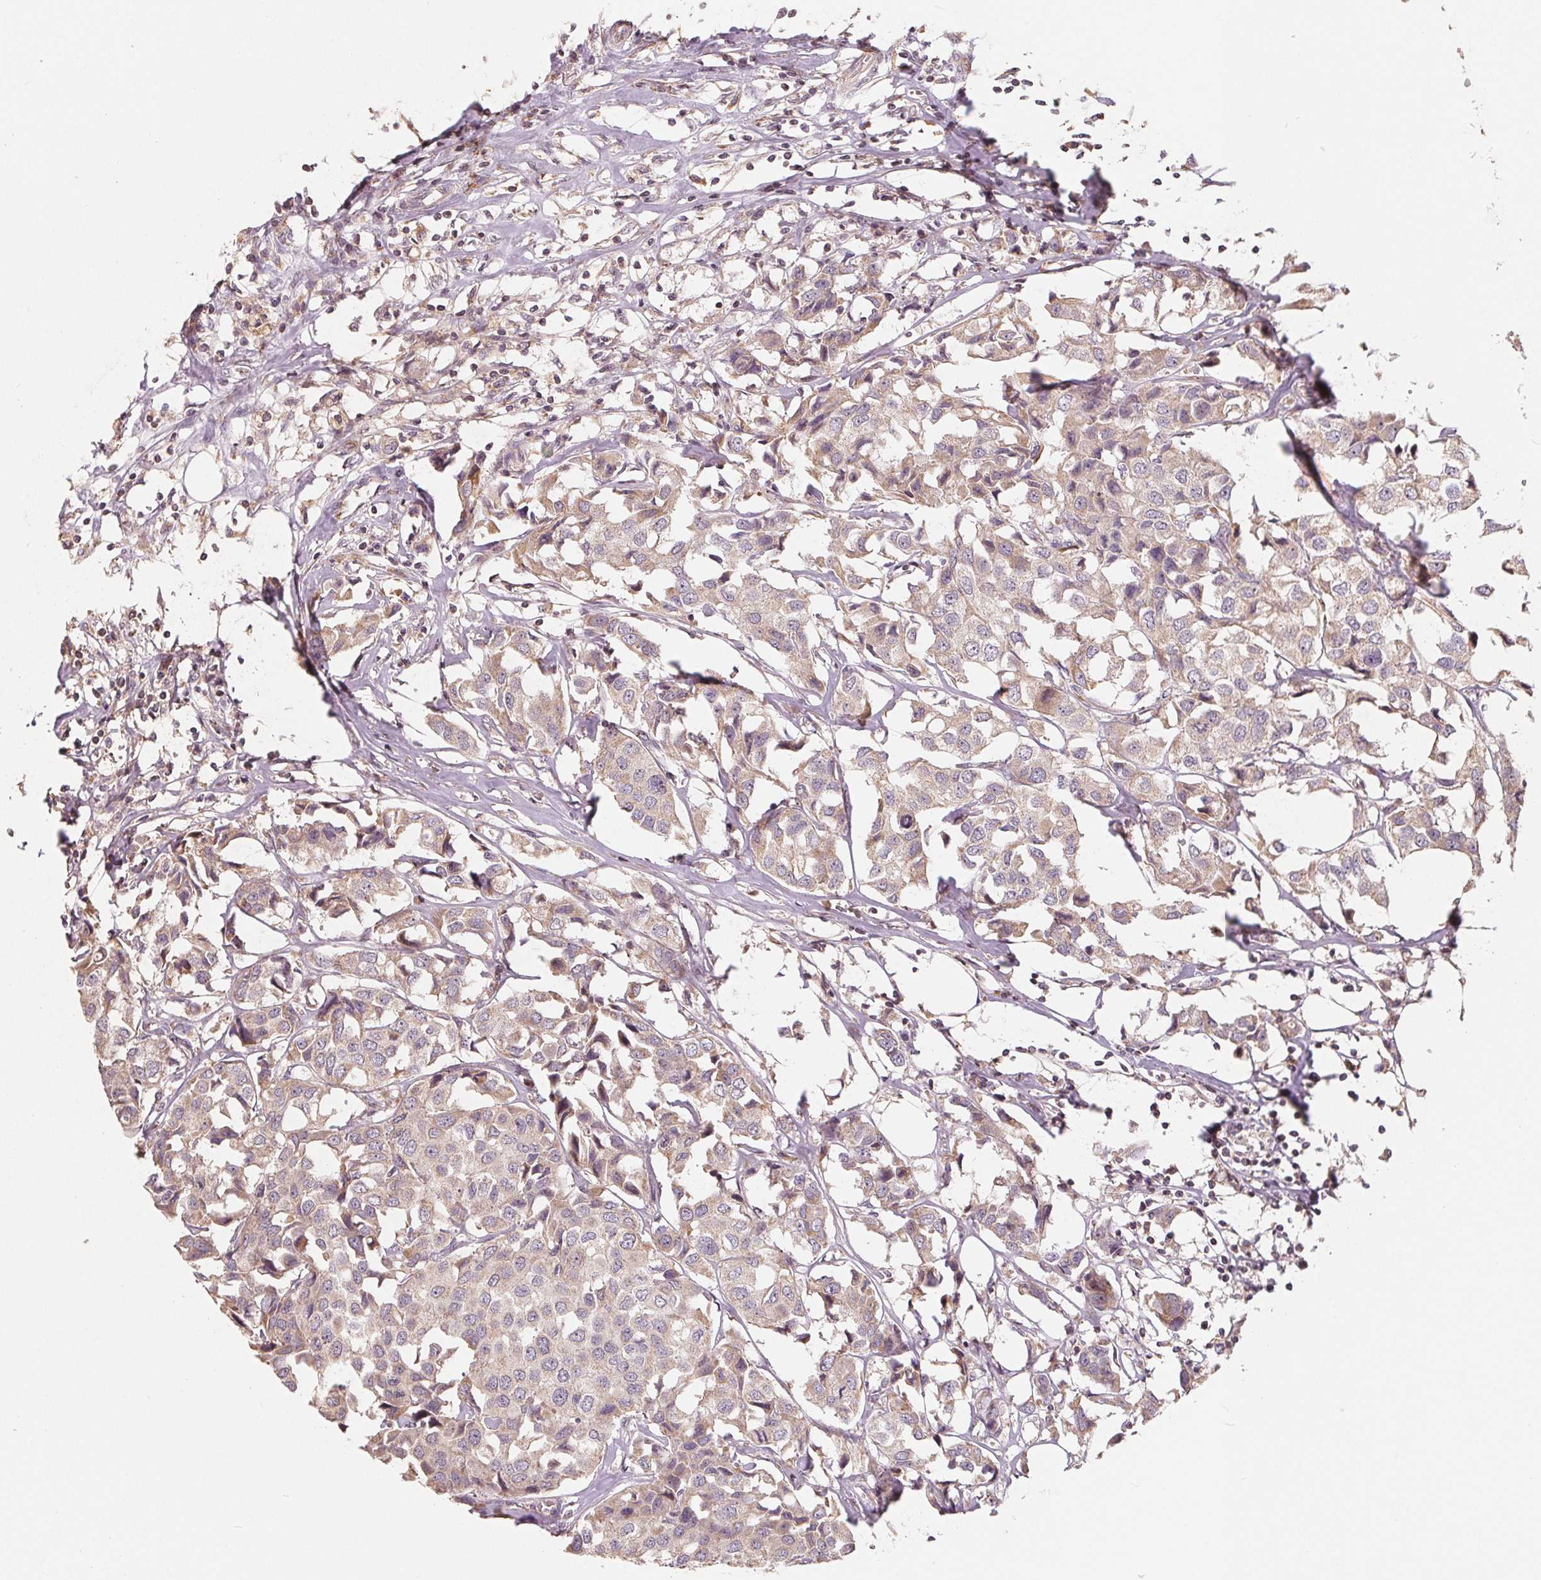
{"staining": {"intensity": "weak", "quantity": ">75%", "location": "cytoplasmic/membranous"}, "tissue": "breast cancer", "cell_type": "Tumor cells", "image_type": "cancer", "snomed": [{"axis": "morphology", "description": "Duct carcinoma"}, {"axis": "topography", "description": "Breast"}], "caption": "A brown stain shows weak cytoplasmic/membranous positivity of a protein in human breast infiltrating ductal carcinoma tumor cells.", "gene": "AQP8", "patient": {"sex": "female", "age": 80}}